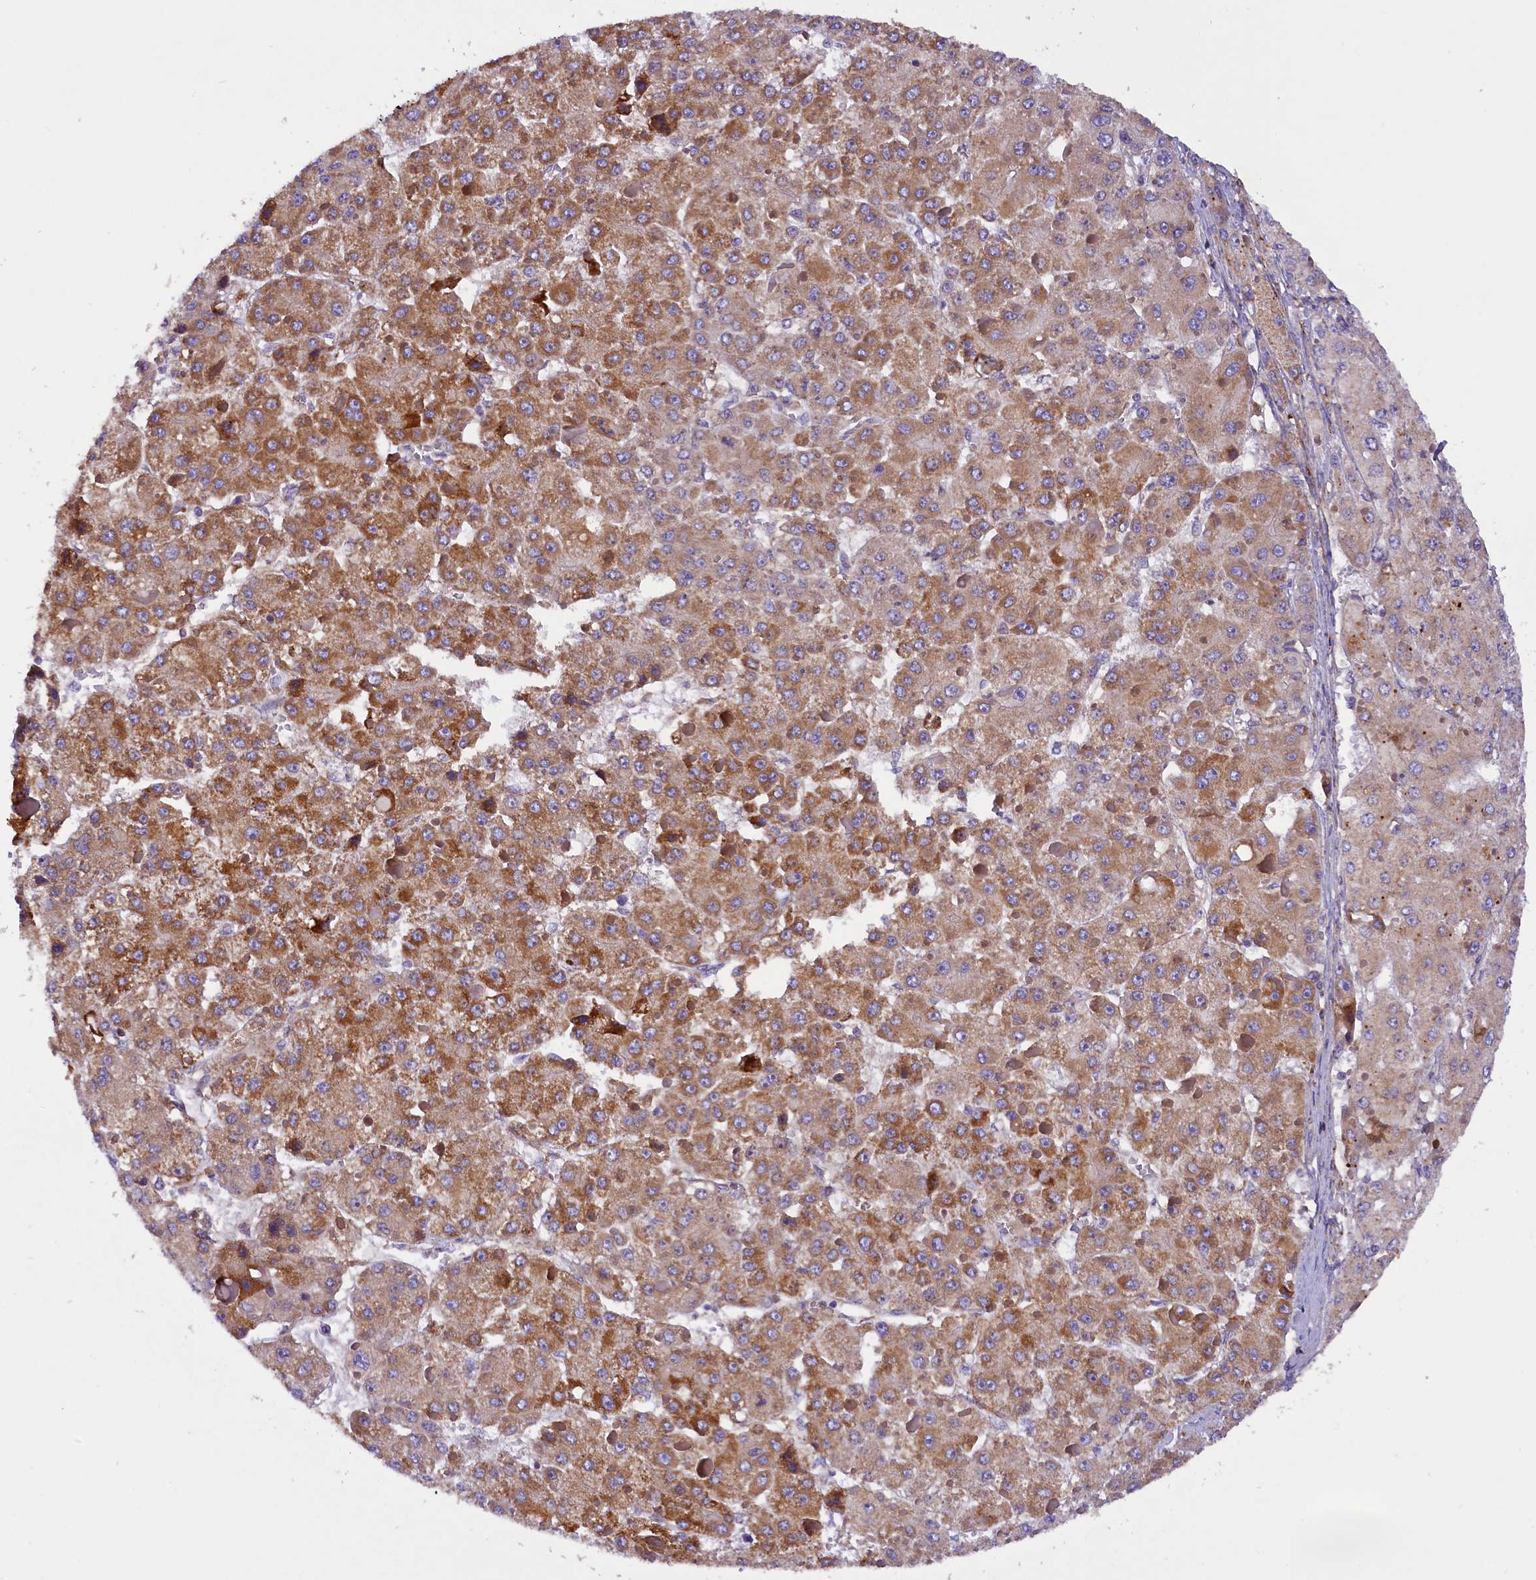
{"staining": {"intensity": "moderate", "quantity": ">75%", "location": "cytoplasmic/membranous"}, "tissue": "liver cancer", "cell_type": "Tumor cells", "image_type": "cancer", "snomed": [{"axis": "morphology", "description": "Carcinoma, Hepatocellular, NOS"}, {"axis": "topography", "description": "Liver"}], "caption": "Immunohistochemical staining of human hepatocellular carcinoma (liver) reveals medium levels of moderate cytoplasmic/membranous protein staining in about >75% of tumor cells.", "gene": "DNAJB9", "patient": {"sex": "female", "age": 73}}